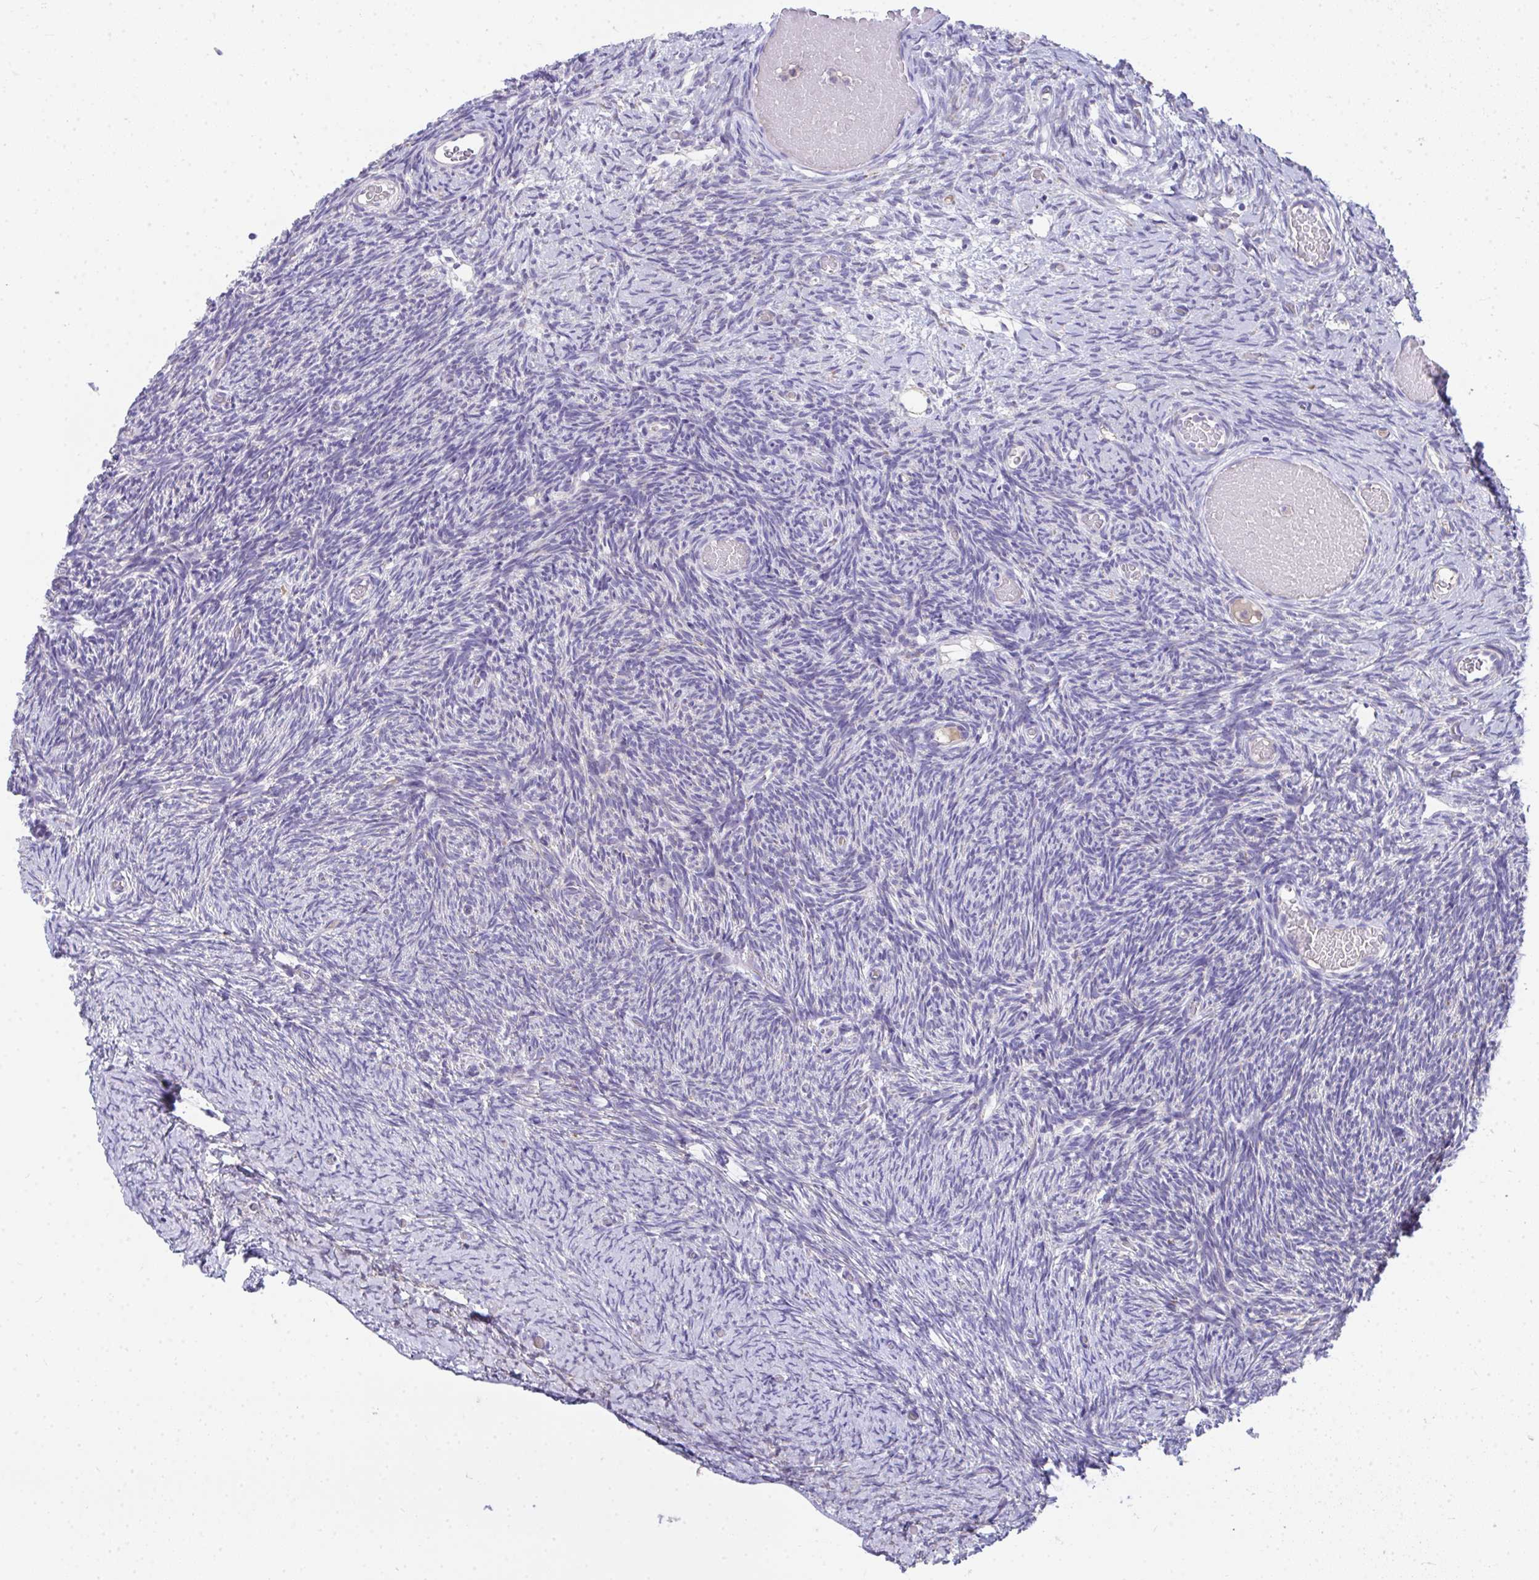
{"staining": {"intensity": "negative", "quantity": "none", "location": "none"}, "tissue": "ovary", "cell_type": "Follicle cells", "image_type": "normal", "snomed": [{"axis": "morphology", "description": "Normal tissue, NOS"}, {"axis": "topography", "description": "Ovary"}], "caption": "DAB immunohistochemical staining of unremarkable human ovary displays no significant expression in follicle cells. (DAB (3,3'-diaminobenzidine) immunohistochemistry (IHC) visualized using brightfield microscopy, high magnification).", "gene": "COA5", "patient": {"sex": "female", "age": 39}}